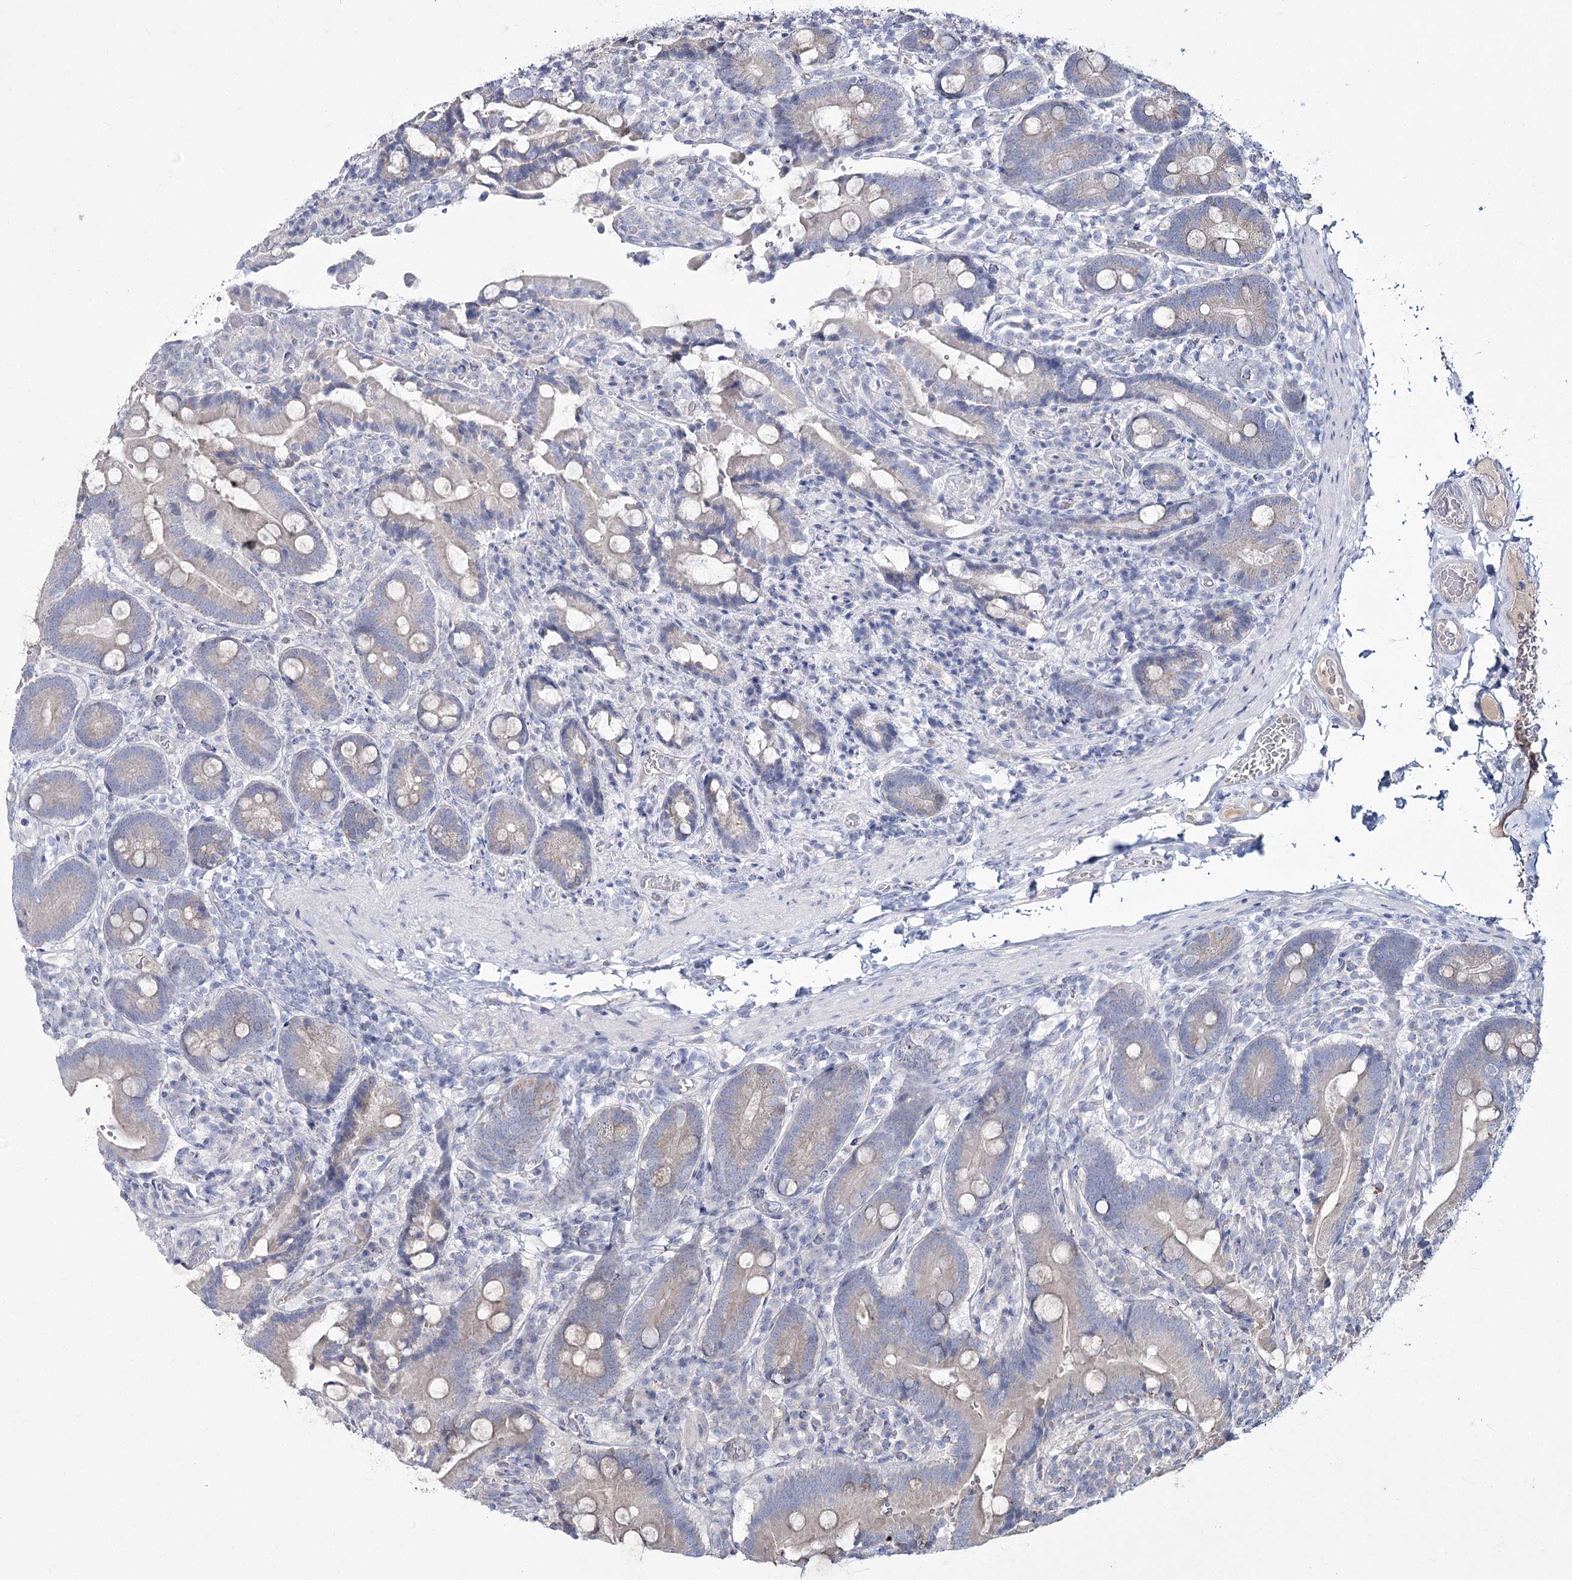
{"staining": {"intensity": "negative", "quantity": "none", "location": "none"}, "tissue": "duodenum", "cell_type": "Glandular cells", "image_type": "normal", "snomed": [{"axis": "morphology", "description": "Normal tissue, NOS"}, {"axis": "topography", "description": "Duodenum"}], "caption": "DAB immunohistochemical staining of normal duodenum demonstrates no significant expression in glandular cells.", "gene": "ME3", "patient": {"sex": "female", "age": 62}}